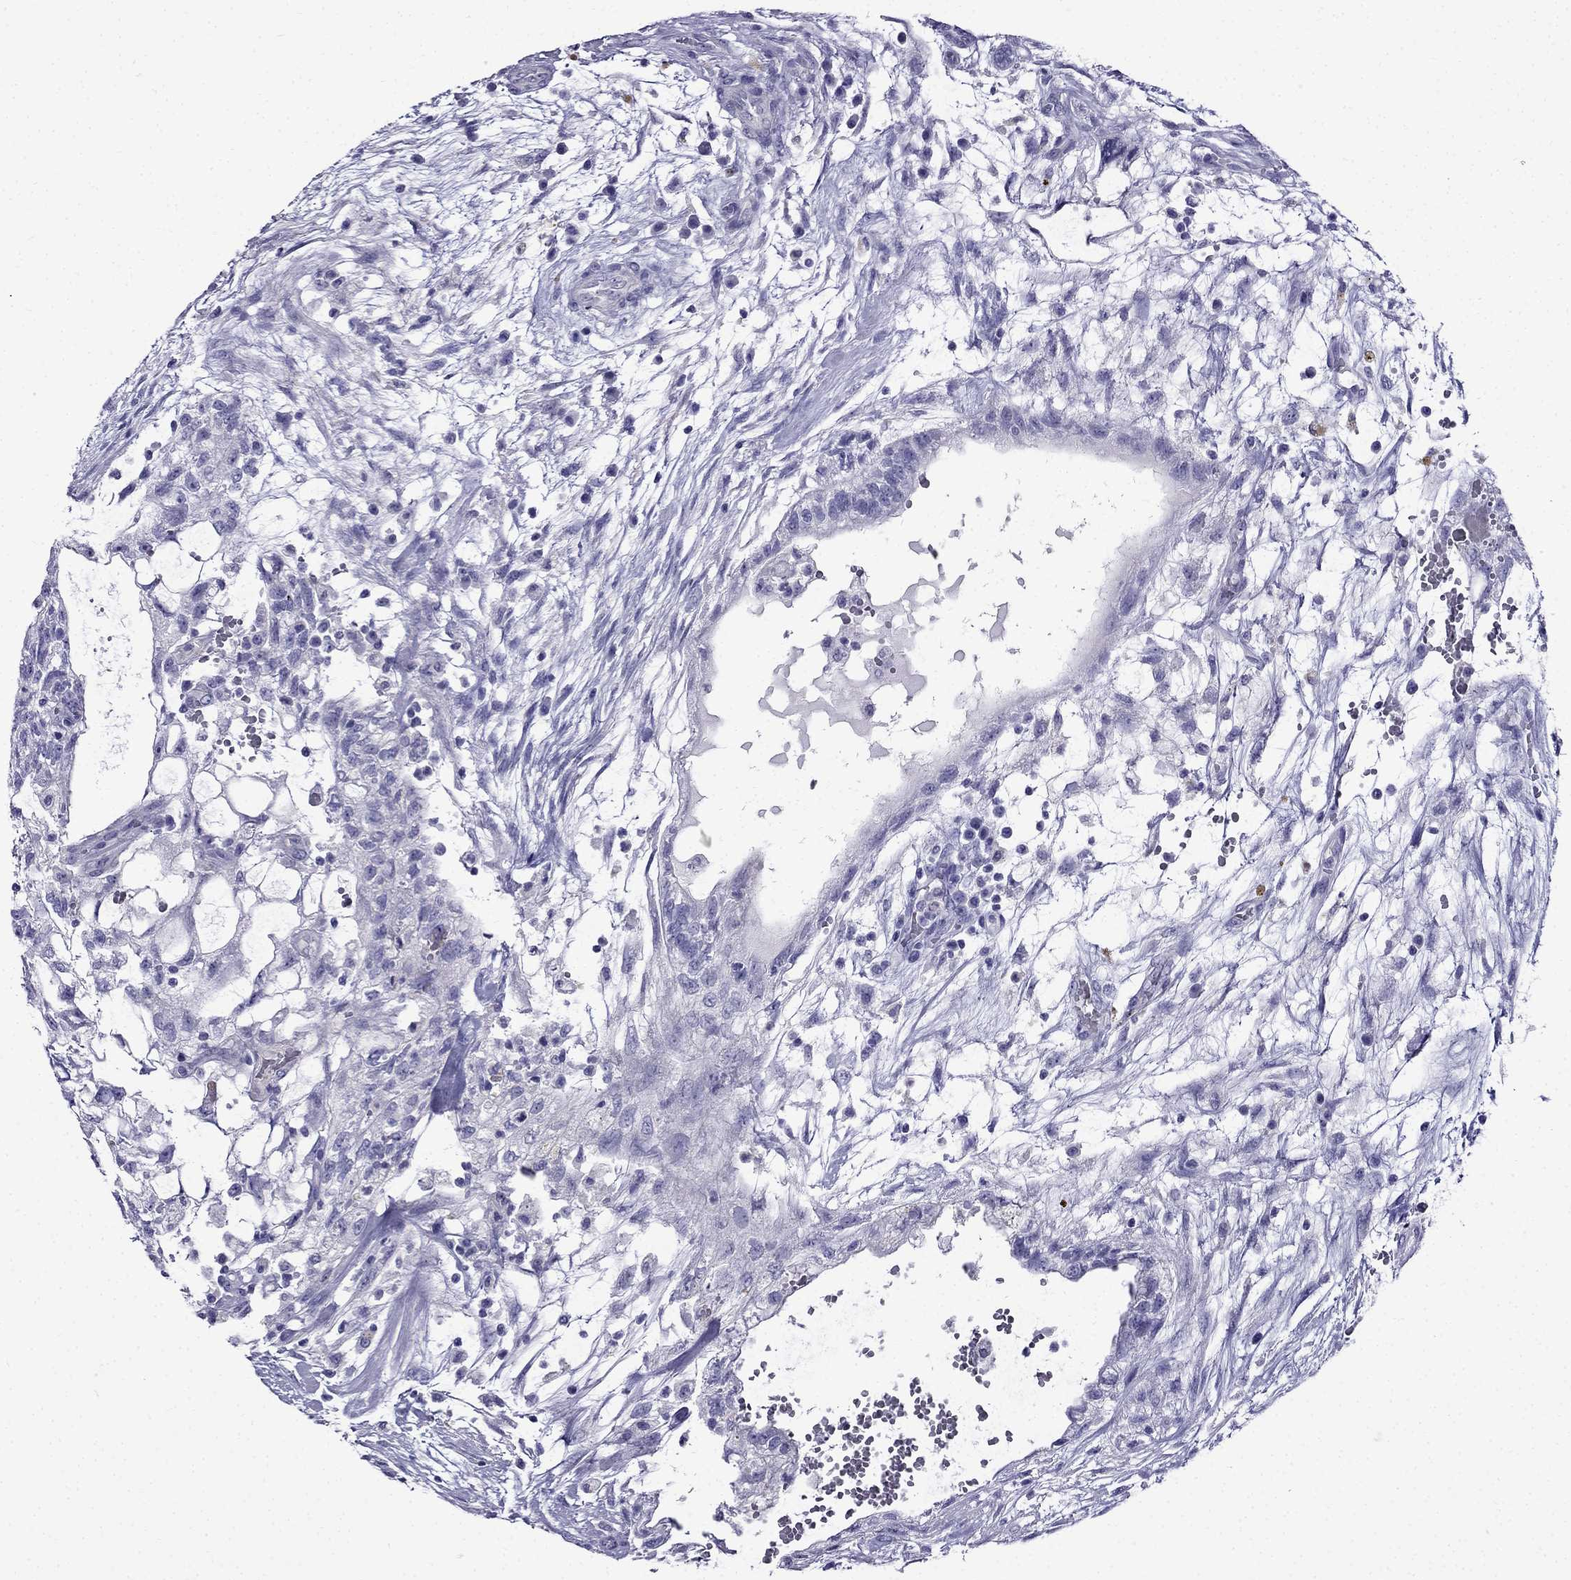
{"staining": {"intensity": "negative", "quantity": "none", "location": "none"}, "tissue": "testis cancer", "cell_type": "Tumor cells", "image_type": "cancer", "snomed": [{"axis": "morphology", "description": "Normal tissue, NOS"}, {"axis": "morphology", "description": "Carcinoma, Embryonal, NOS"}, {"axis": "topography", "description": "Testis"}, {"axis": "topography", "description": "Epididymis"}], "caption": "The immunohistochemistry image has no significant expression in tumor cells of testis cancer tissue.", "gene": "ERC2", "patient": {"sex": "male", "age": 32}}